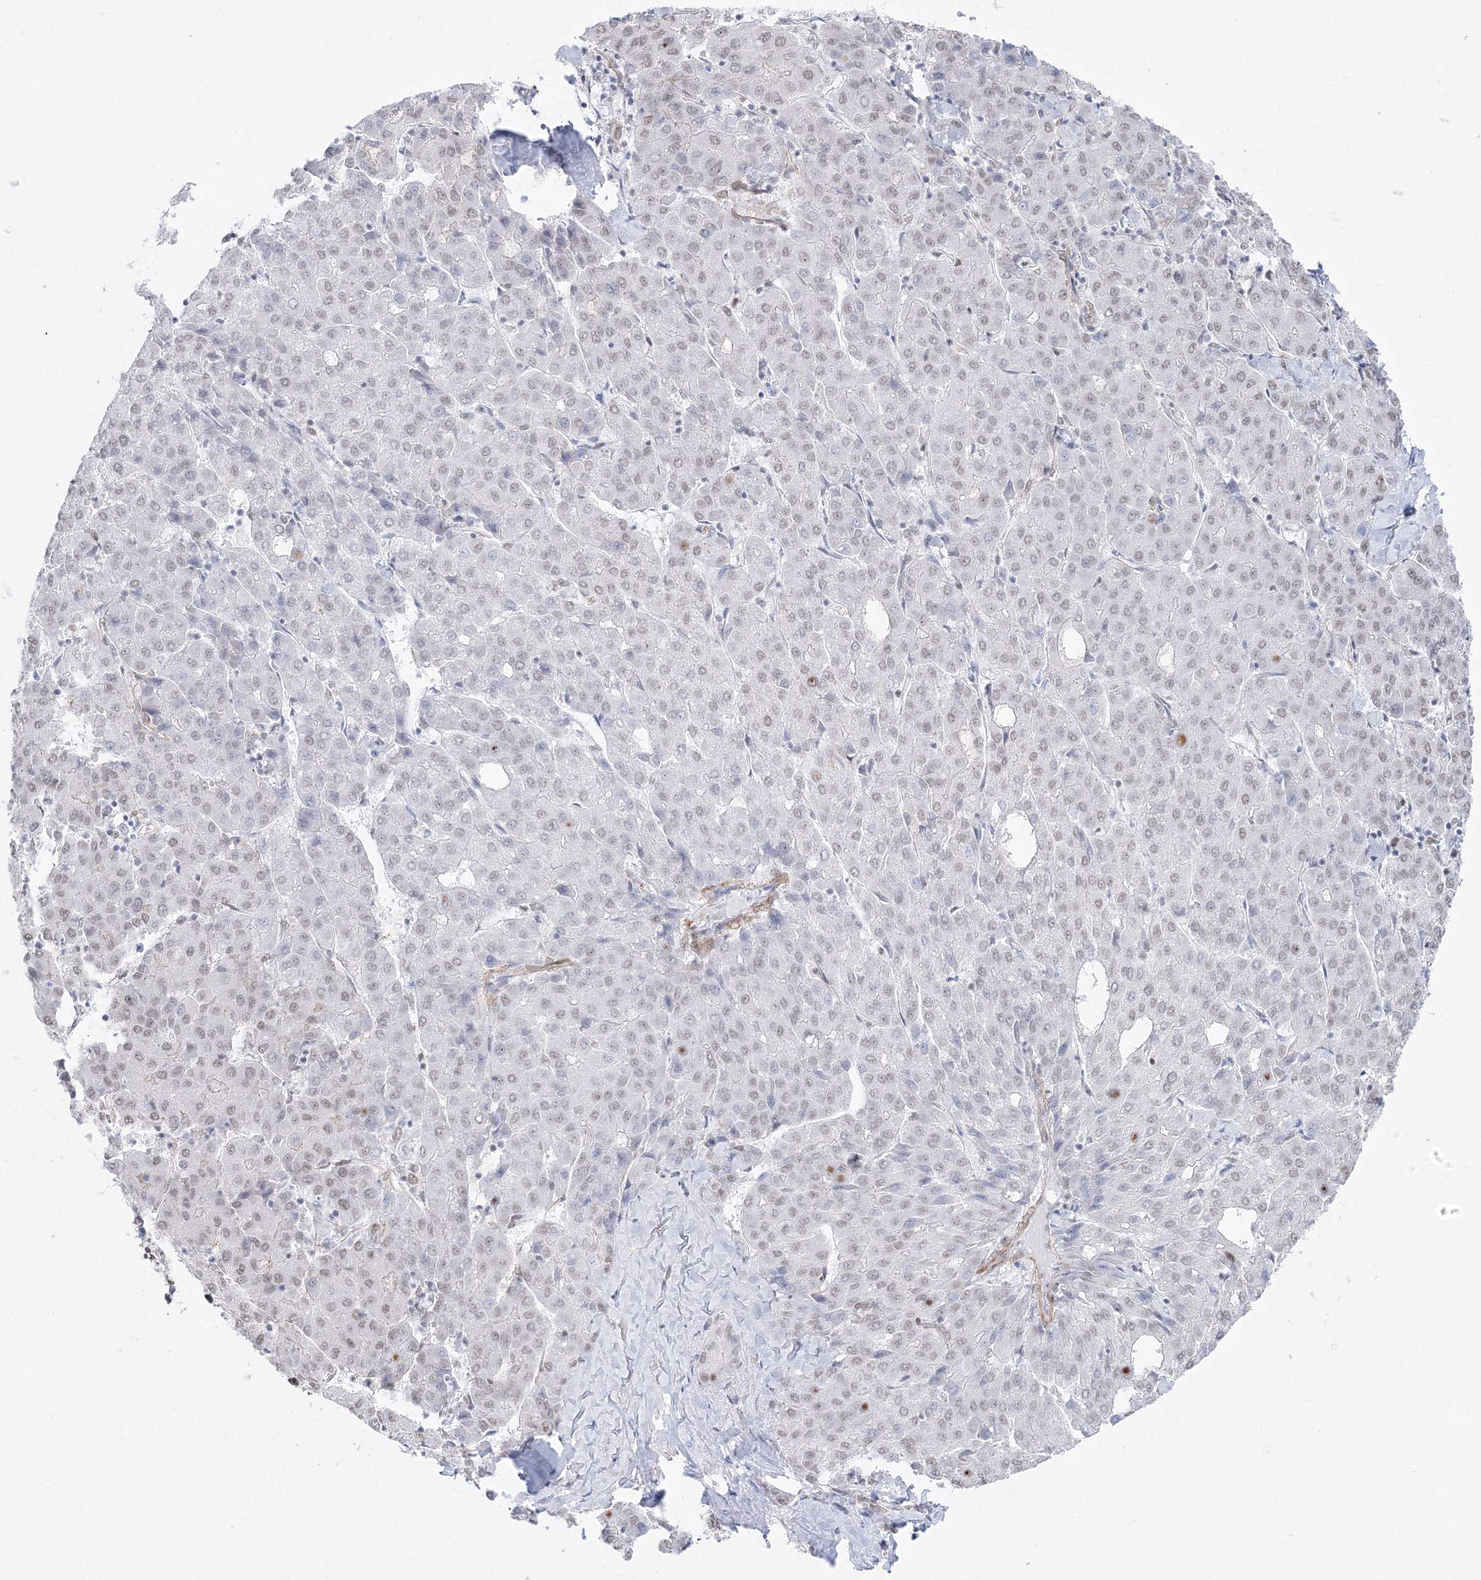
{"staining": {"intensity": "negative", "quantity": "none", "location": "none"}, "tissue": "liver cancer", "cell_type": "Tumor cells", "image_type": "cancer", "snomed": [{"axis": "morphology", "description": "Carcinoma, Hepatocellular, NOS"}, {"axis": "topography", "description": "Liver"}], "caption": "There is no significant expression in tumor cells of liver cancer (hepatocellular carcinoma).", "gene": "ZNF638", "patient": {"sex": "male", "age": 65}}